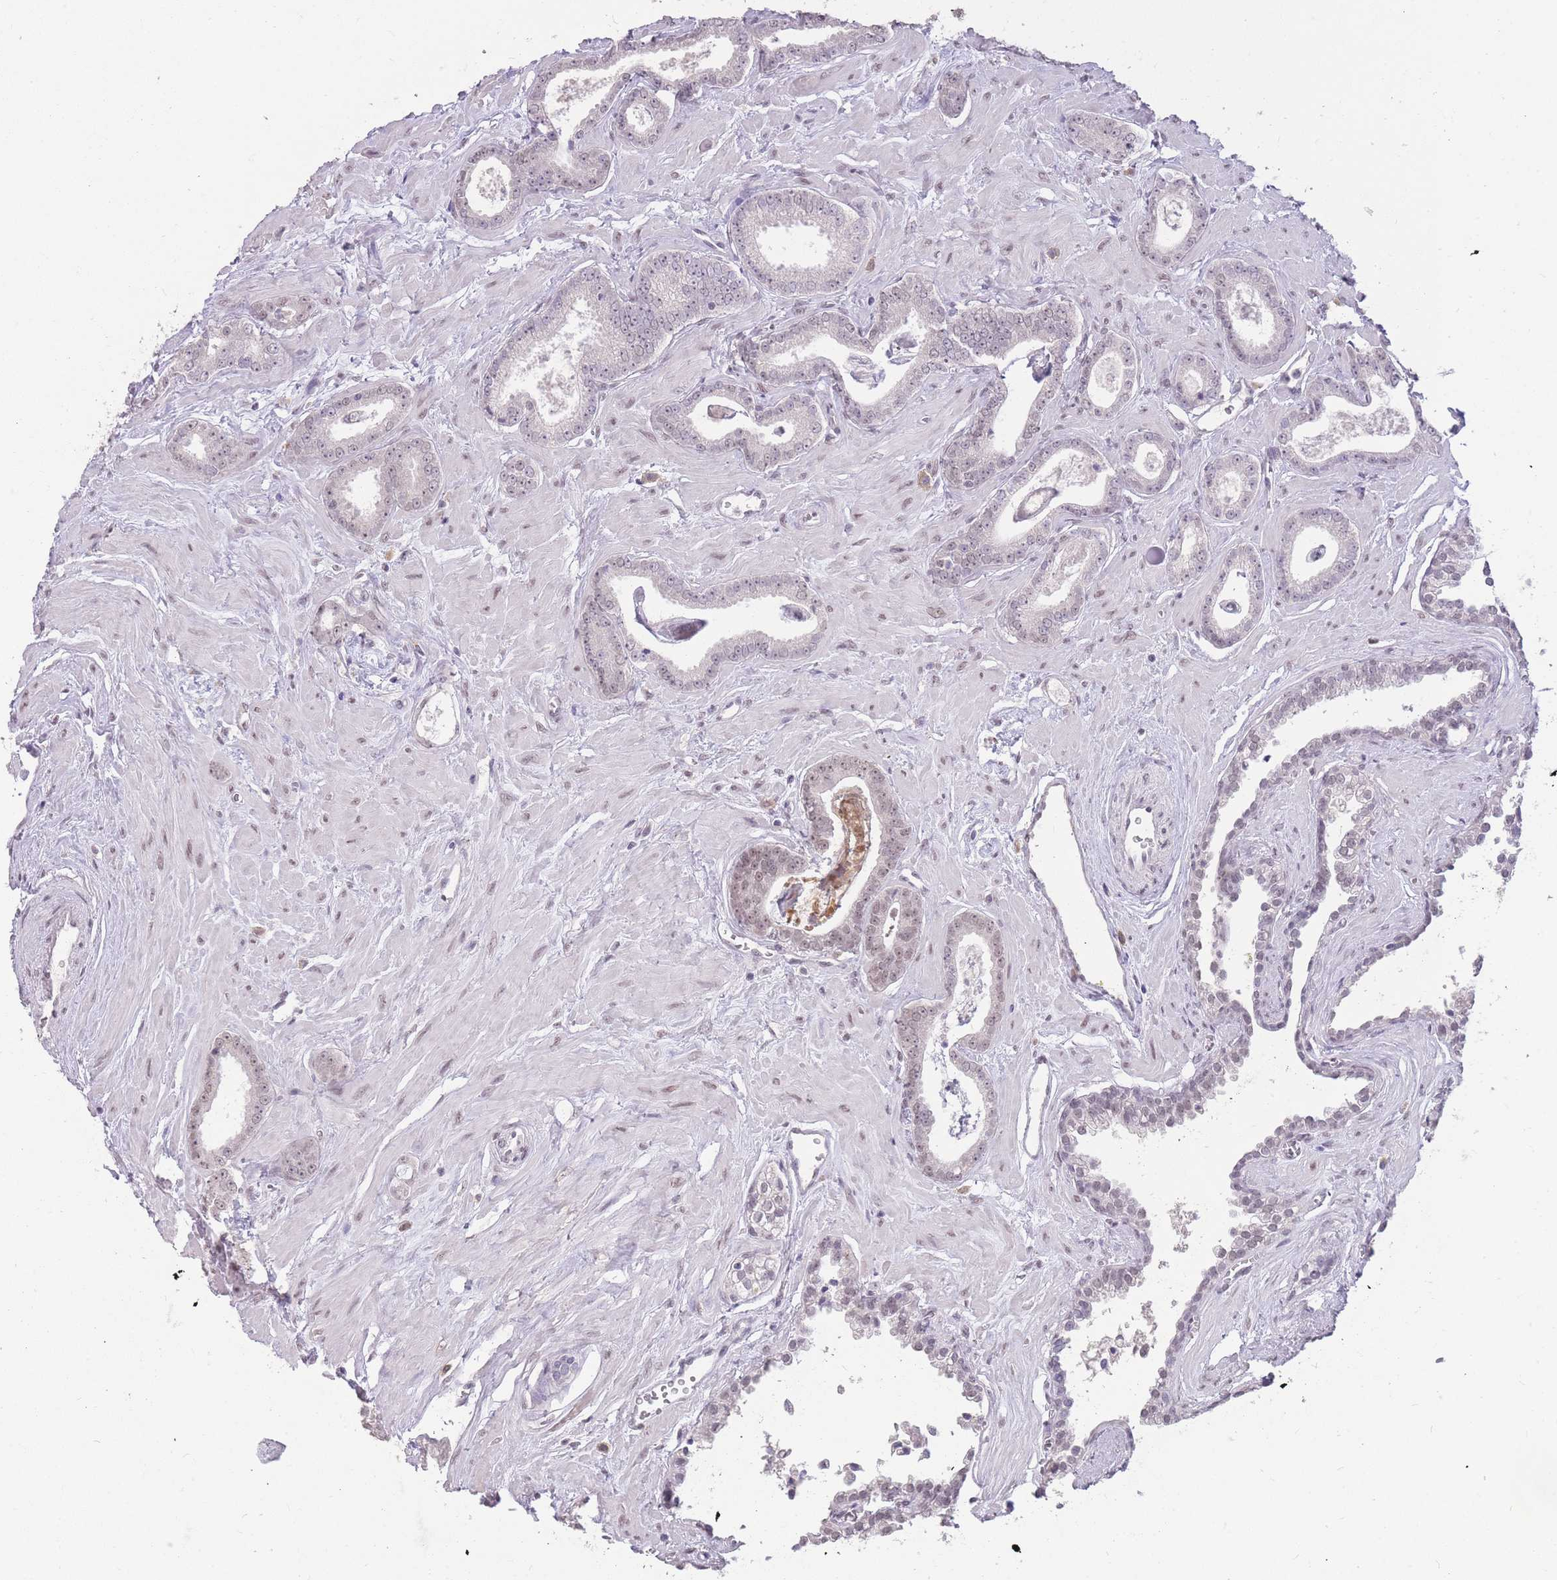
{"staining": {"intensity": "negative", "quantity": "none", "location": "none"}, "tissue": "prostate cancer", "cell_type": "Tumor cells", "image_type": "cancer", "snomed": [{"axis": "morphology", "description": "Adenocarcinoma, Low grade"}, {"axis": "topography", "description": "Prostate"}], "caption": "Prostate cancer (low-grade adenocarcinoma) stained for a protein using immunohistochemistry (IHC) demonstrates no staining tumor cells.", "gene": "HNRNPUL1", "patient": {"sex": "male", "age": 60}}